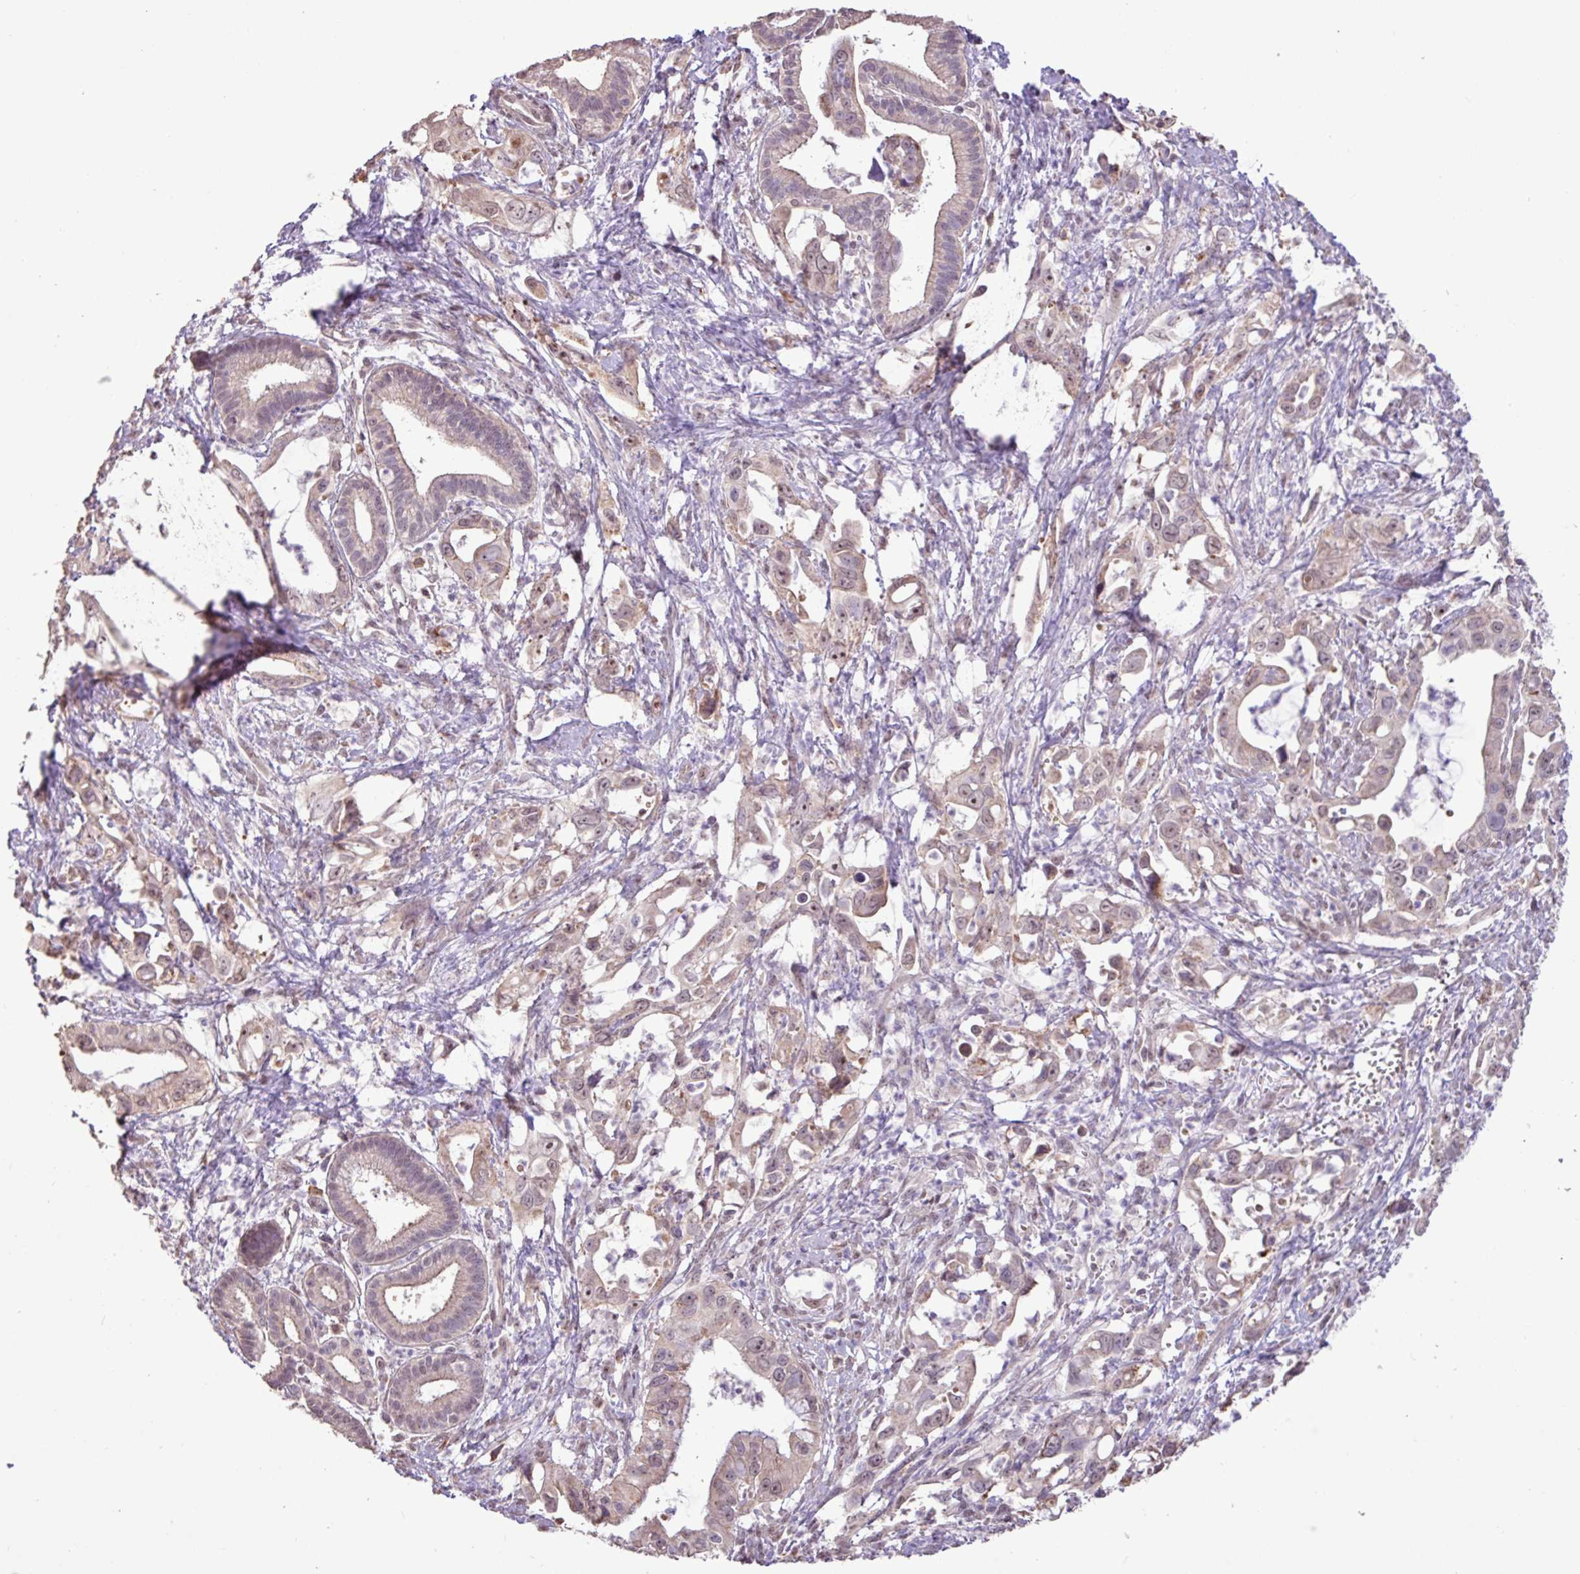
{"staining": {"intensity": "weak", "quantity": "25%-75%", "location": "nuclear"}, "tissue": "pancreatic cancer", "cell_type": "Tumor cells", "image_type": "cancer", "snomed": [{"axis": "morphology", "description": "Adenocarcinoma, NOS"}, {"axis": "topography", "description": "Pancreas"}], "caption": "IHC image of adenocarcinoma (pancreatic) stained for a protein (brown), which demonstrates low levels of weak nuclear positivity in about 25%-75% of tumor cells.", "gene": "L3MBTL3", "patient": {"sex": "male", "age": 61}}